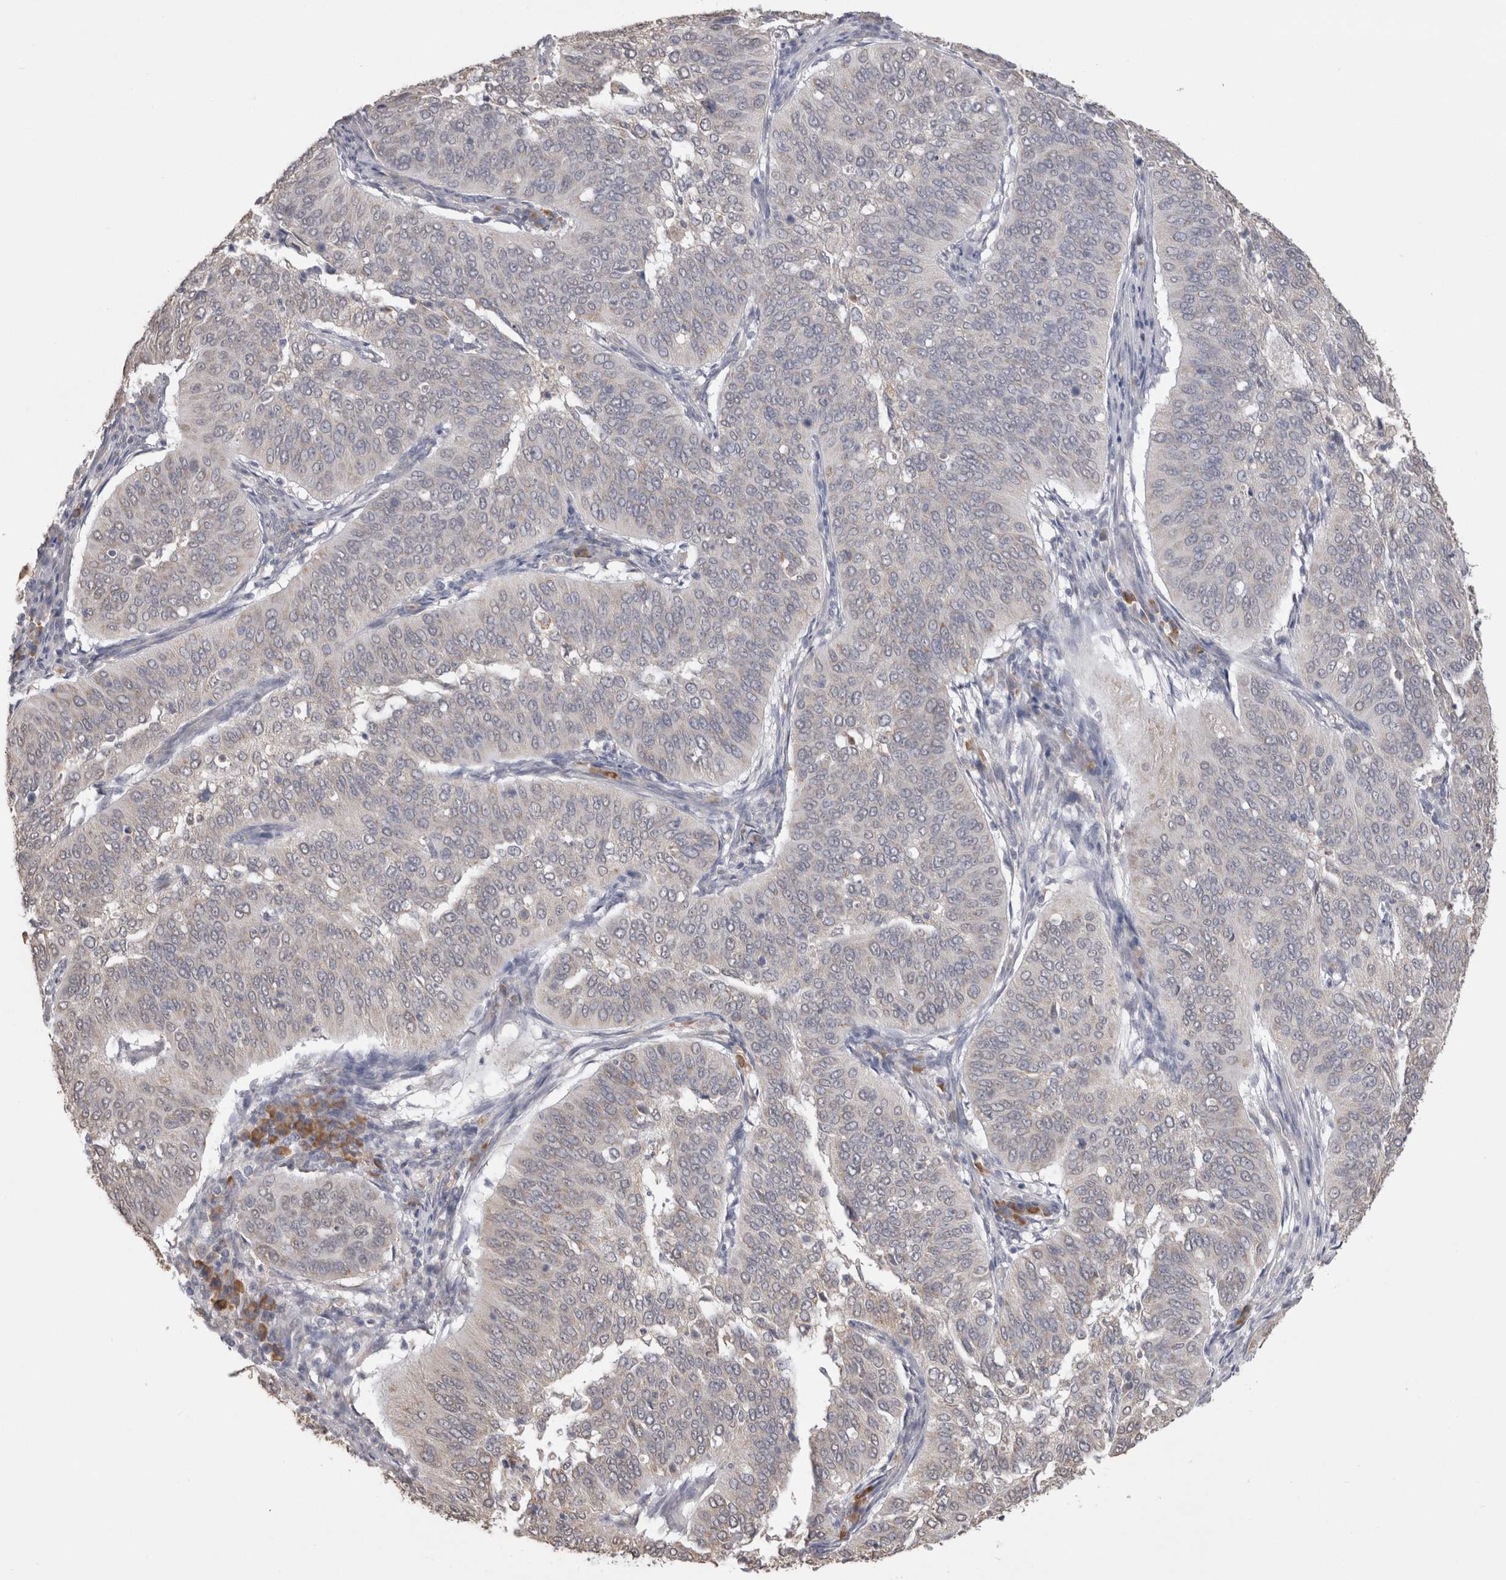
{"staining": {"intensity": "negative", "quantity": "none", "location": "none"}, "tissue": "cervical cancer", "cell_type": "Tumor cells", "image_type": "cancer", "snomed": [{"axis": "morphology", "description": "Normal tissue, NOS"}, {"axis": "morphology", "description": "Squamous cell carcinoma, NOS"}, {"axis": "topography", "description": "Cervix"}], "caption": "The photomicrograph exhibits no staining of tumor cells in cervical cancer.", "gene": "NOMO1", "patient": {"sex": "female", "age": 39}}